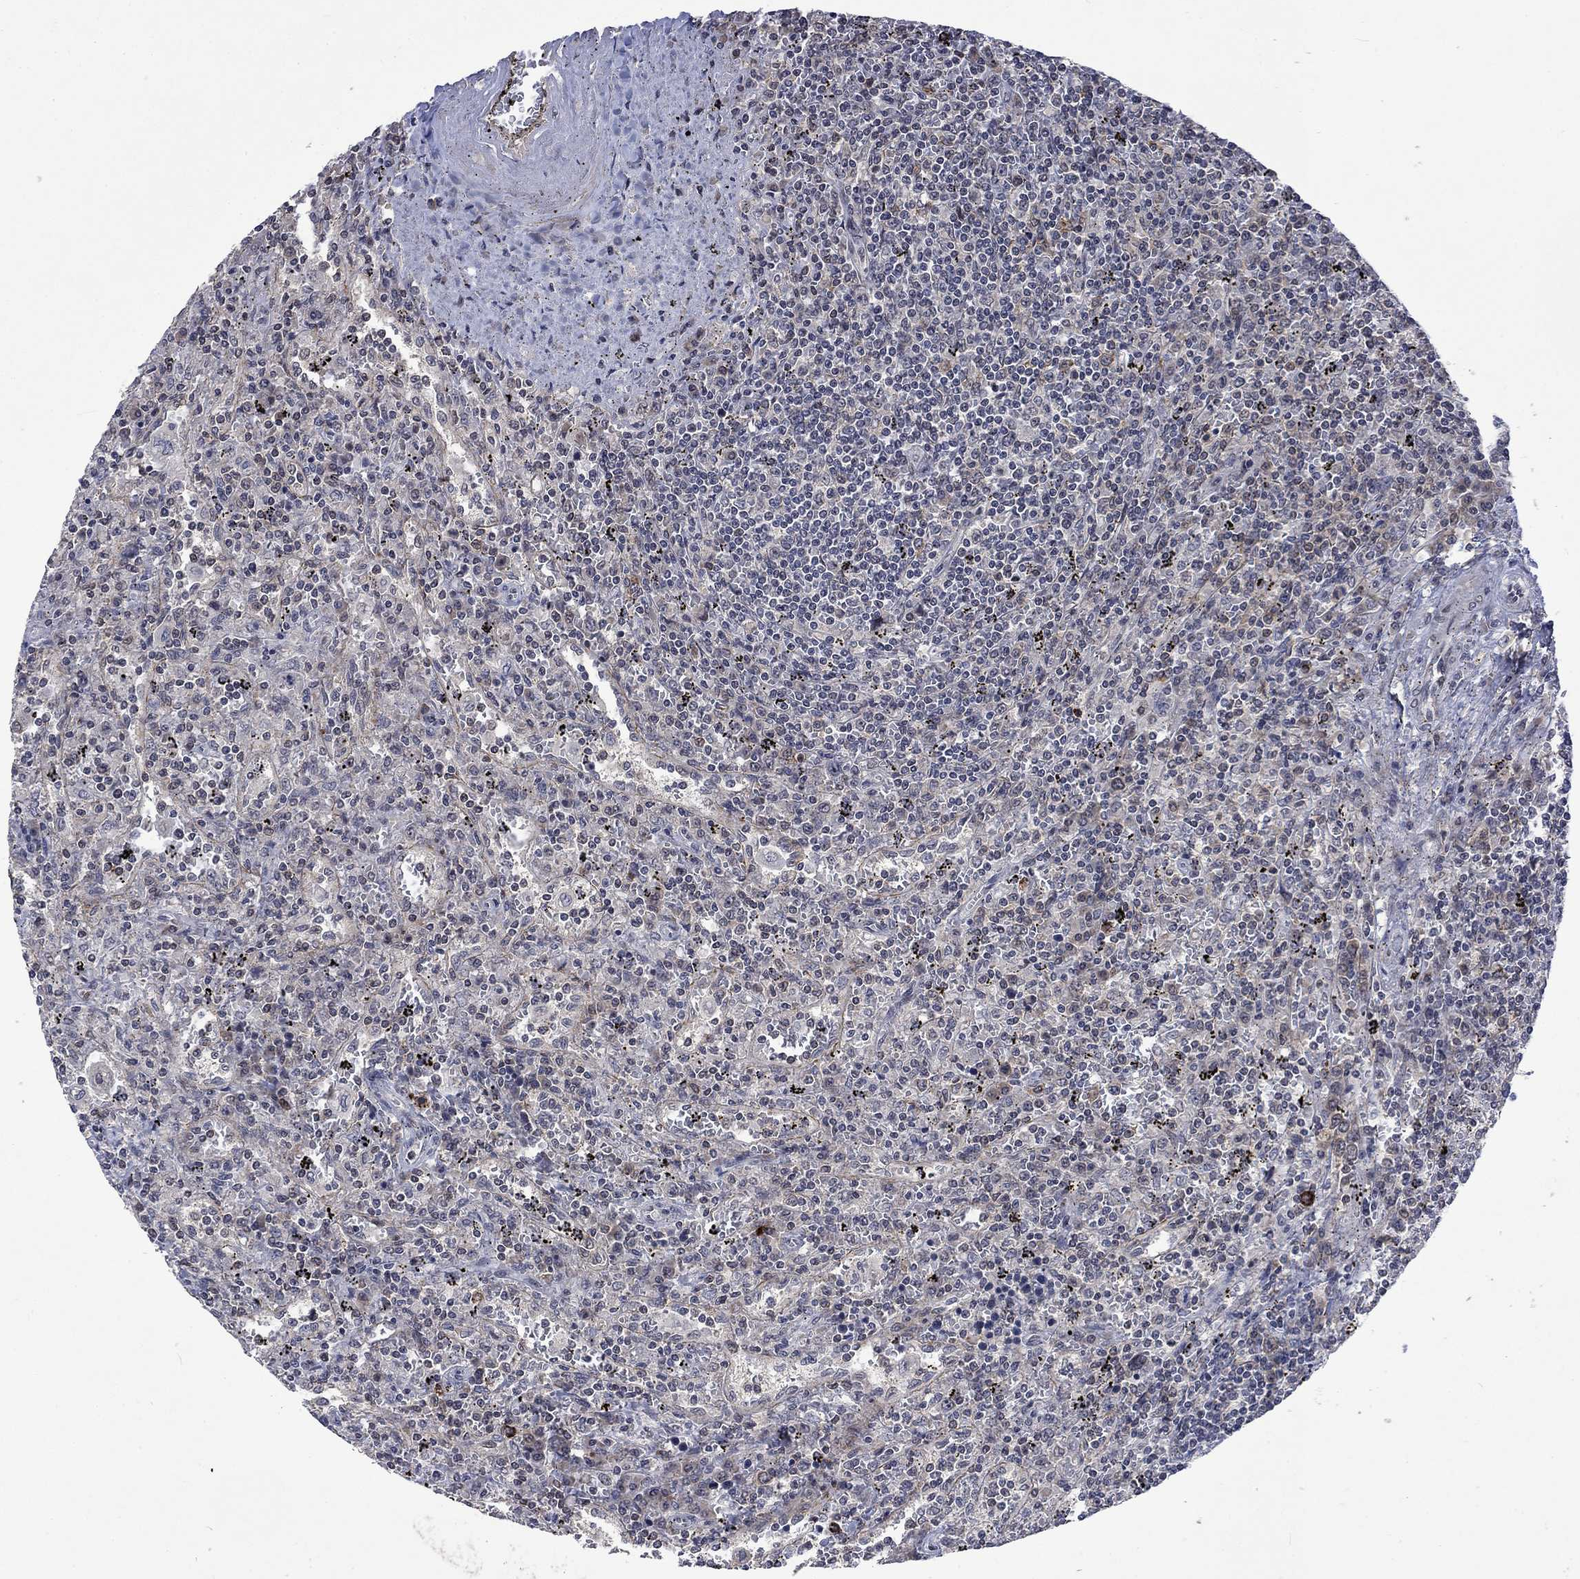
{"staining": {"intensity": "negative", "quantity": "none", "location": "none"}, "tissue": "lymphoma", "cell_type": "Tumor cells", "image_type": "cancer", "snomed": [{"axis": "morphology", "description": "Malignant lymphoma, non-Hodgkin's type, Low grade"}, {"axis": "topography", "description": "Spleen"}], "caption": "The micrograph displays no significant expression in tumor cells of lymphoma.", "gene": "PPP1R9A", "patient": {"sex": "male", "age": 62}}